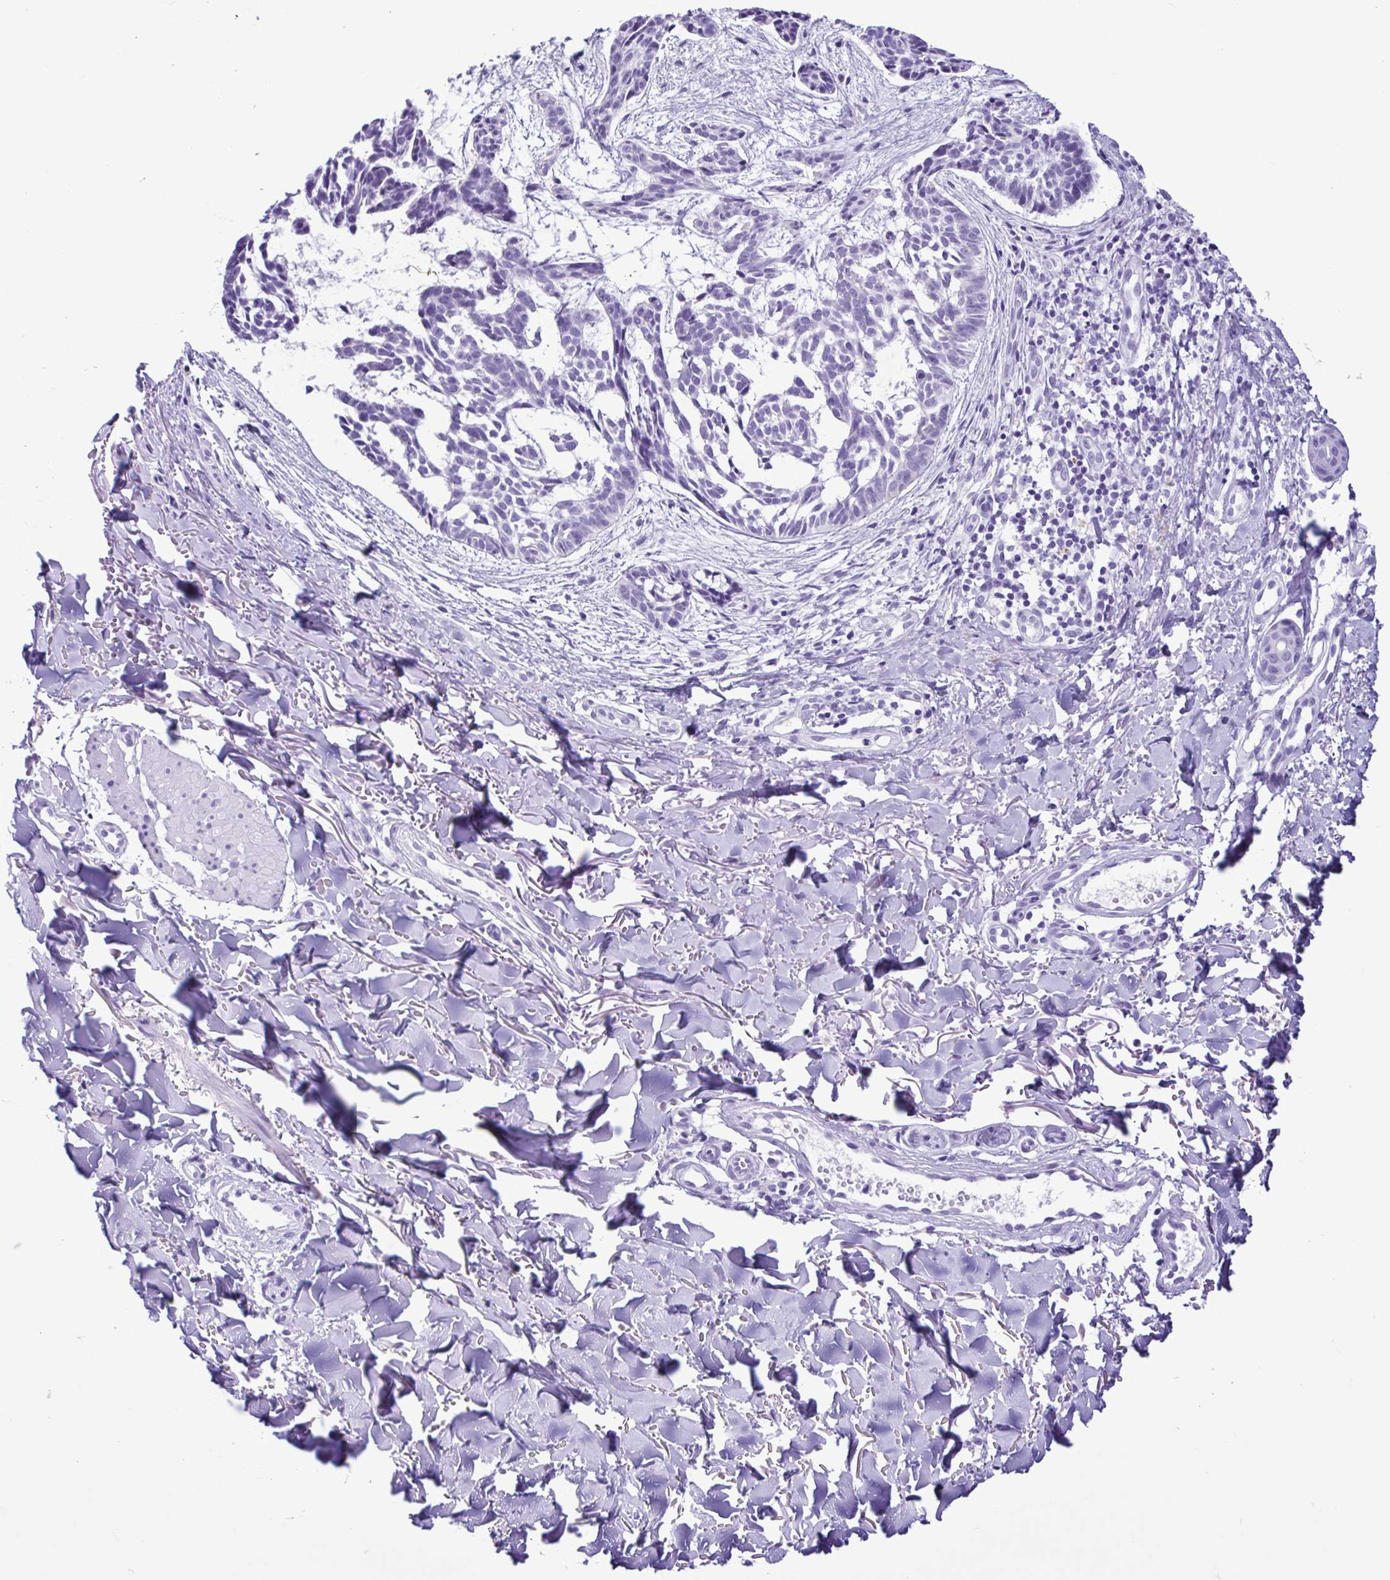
{"staining": {"intensity": "negative", "quantity": "none", "location": "none"}, "tissue": "skin cancer", "cell_type": "Tumor cells", "image_type": "cancer", "snomed": [{"axis": "morphology", "description": "Basal cell carcinoma"}, {"axis": "topography", "description": "Skin"}], "caption": "DAB immunohistochemical staining of skin cancer demonstrates no significant expression in tumor cells. The staining is performed using DAB (3,3'-diaminobenzidine) brown chromogen with nuclei counter-stained in using hematoxylin.", "gene": "SPATA16", "patient": {"sex": "male", "age": 78}}